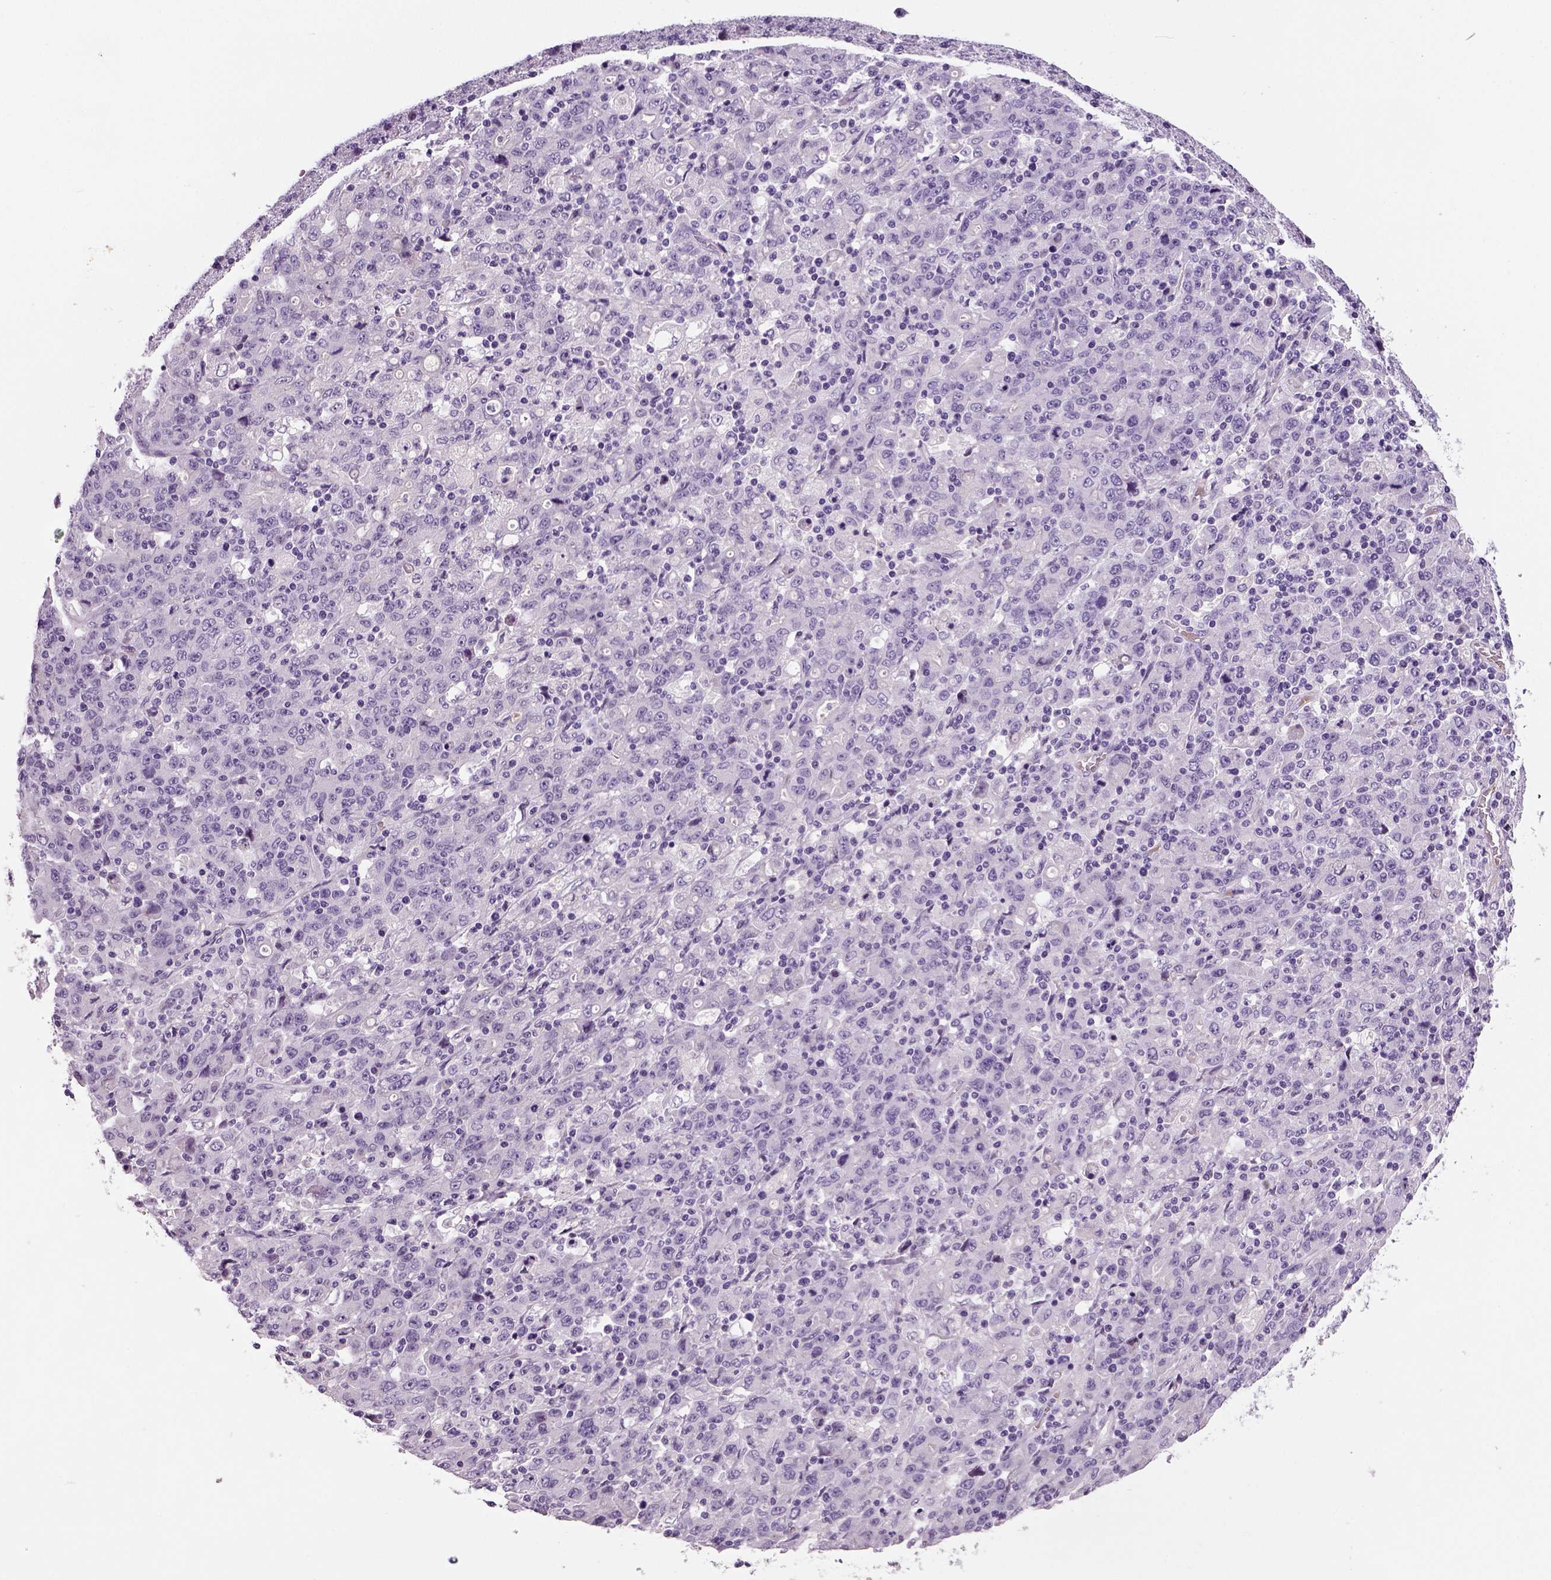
{"staining": {"intensity": "negative", "quantity": "none", "location": "none"}, "tissue": "stomach cancer", "cell_type": "Tumor cells", "image_type": "cancer", "snomed": [{"axis": "morphology", "description": "Adenocarcinoma, NOS"}, {"axis": "topography", "description": "Stomach, upper"}], "caption": "High power microscopy histopathology image of an immunohistochemistry (IHC) image of adenocarcinoma (stomach), revealing no significant positivity in tumor cells. (DAB immunohistochemistry, high magnification).", "gene": "TSPAN7", "patient": {"sex": "male", "age": 69}}